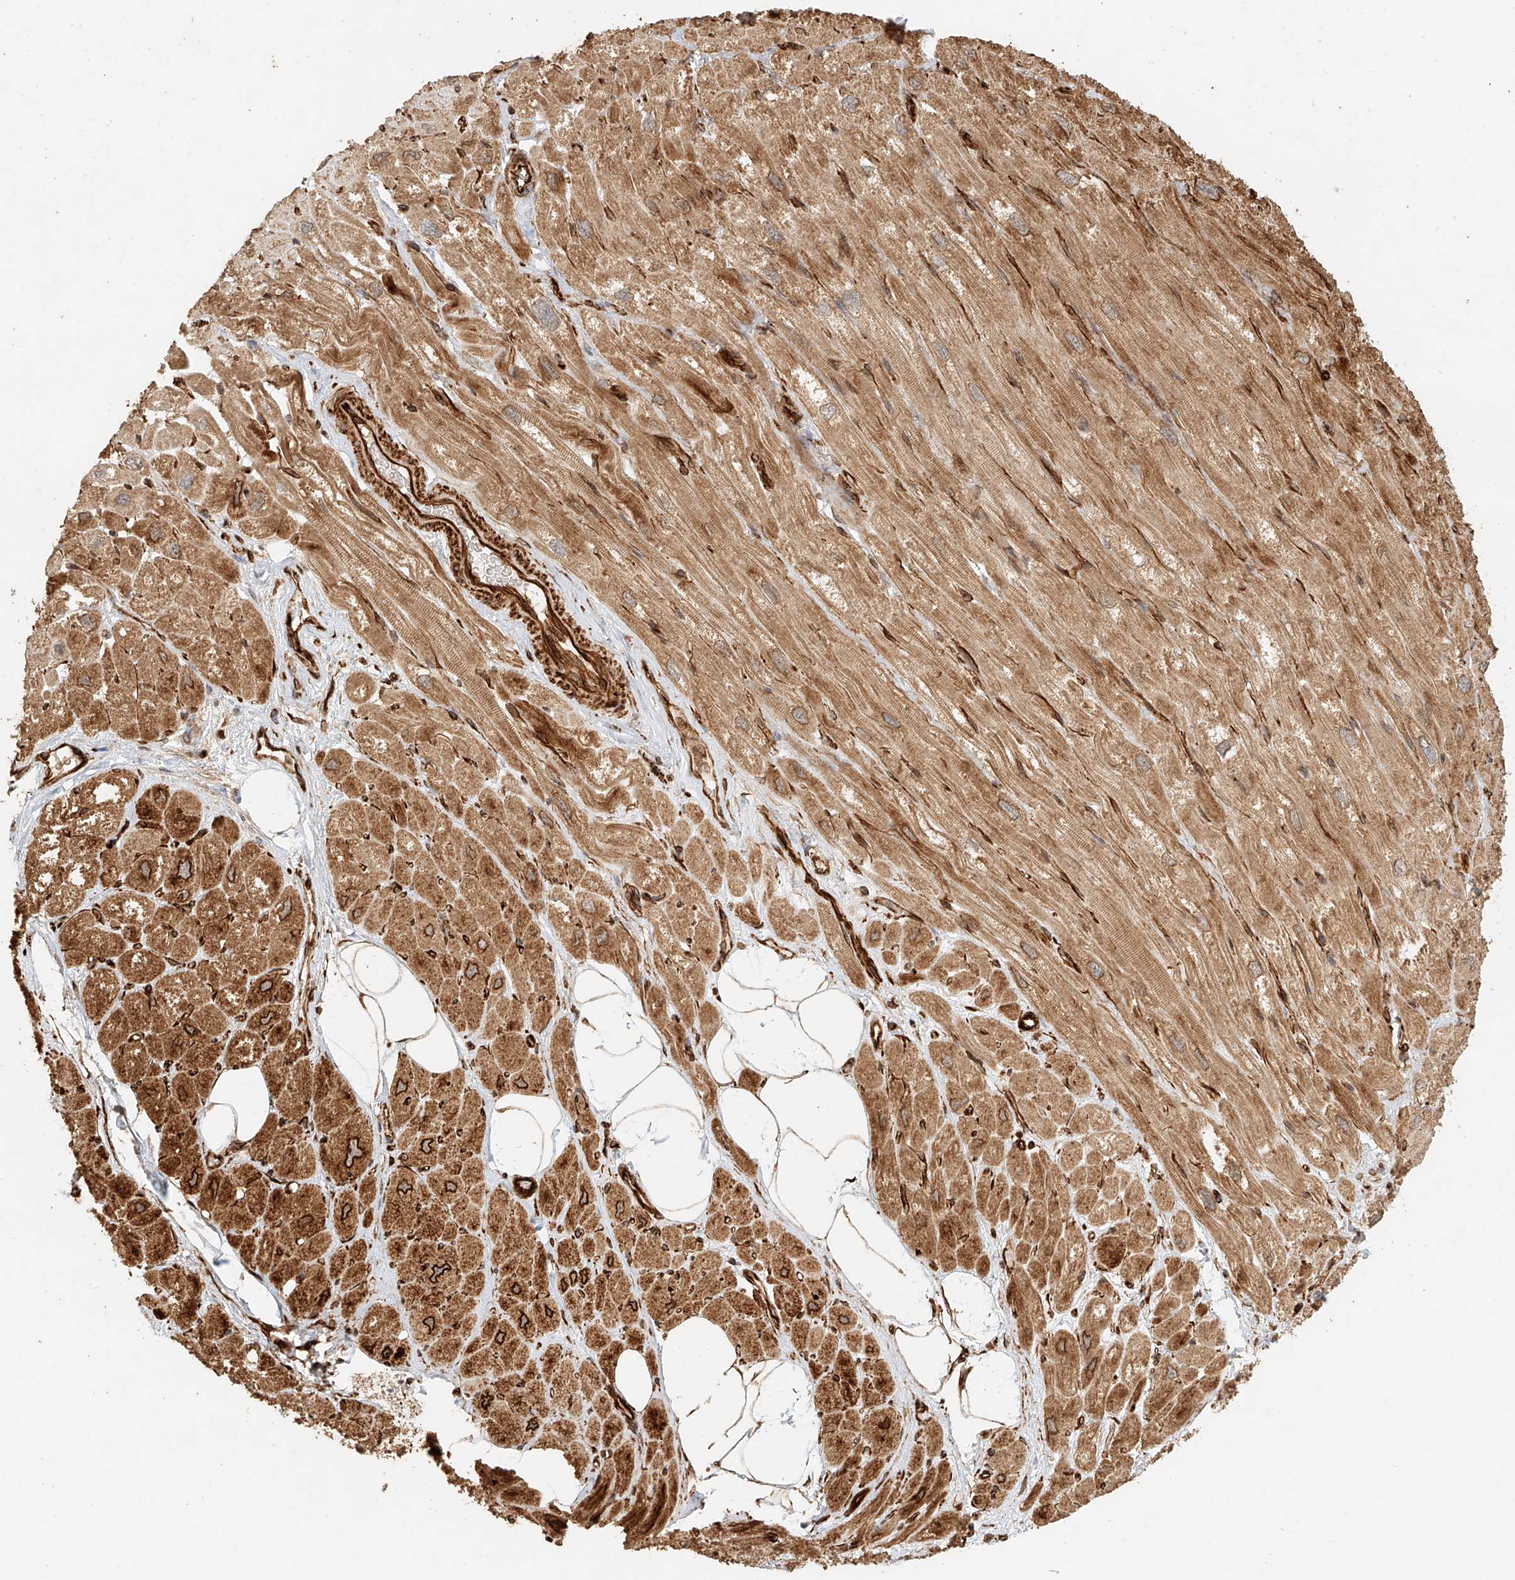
{"staining": {"intensity": "moderate", "quantity": ">75%", "location": "cytoplasmic/membranous"}, "tissue": "heart muscle", "cell_type": "Cardiomyocytes", "image_type": "normal", "snomed": [{"axis": "morphology", "description": "Normal tissue, NOS"}, {"axis": "topography", "description": "Heart"}], "caption": "An immunohistochemistry (IHC) image of normal tissue is shown. Protein staining in brown labels moderate cytoplasmic/membranous positivity in heart muscle within cardiomyocytes. The protein of interest is stained brown, and the nuclei are stained in blue (DAB IHC with brightfield microscopy, high magnification).", "gene": "NAP1L1", "patient": {"sex": "male", "age": 50}}